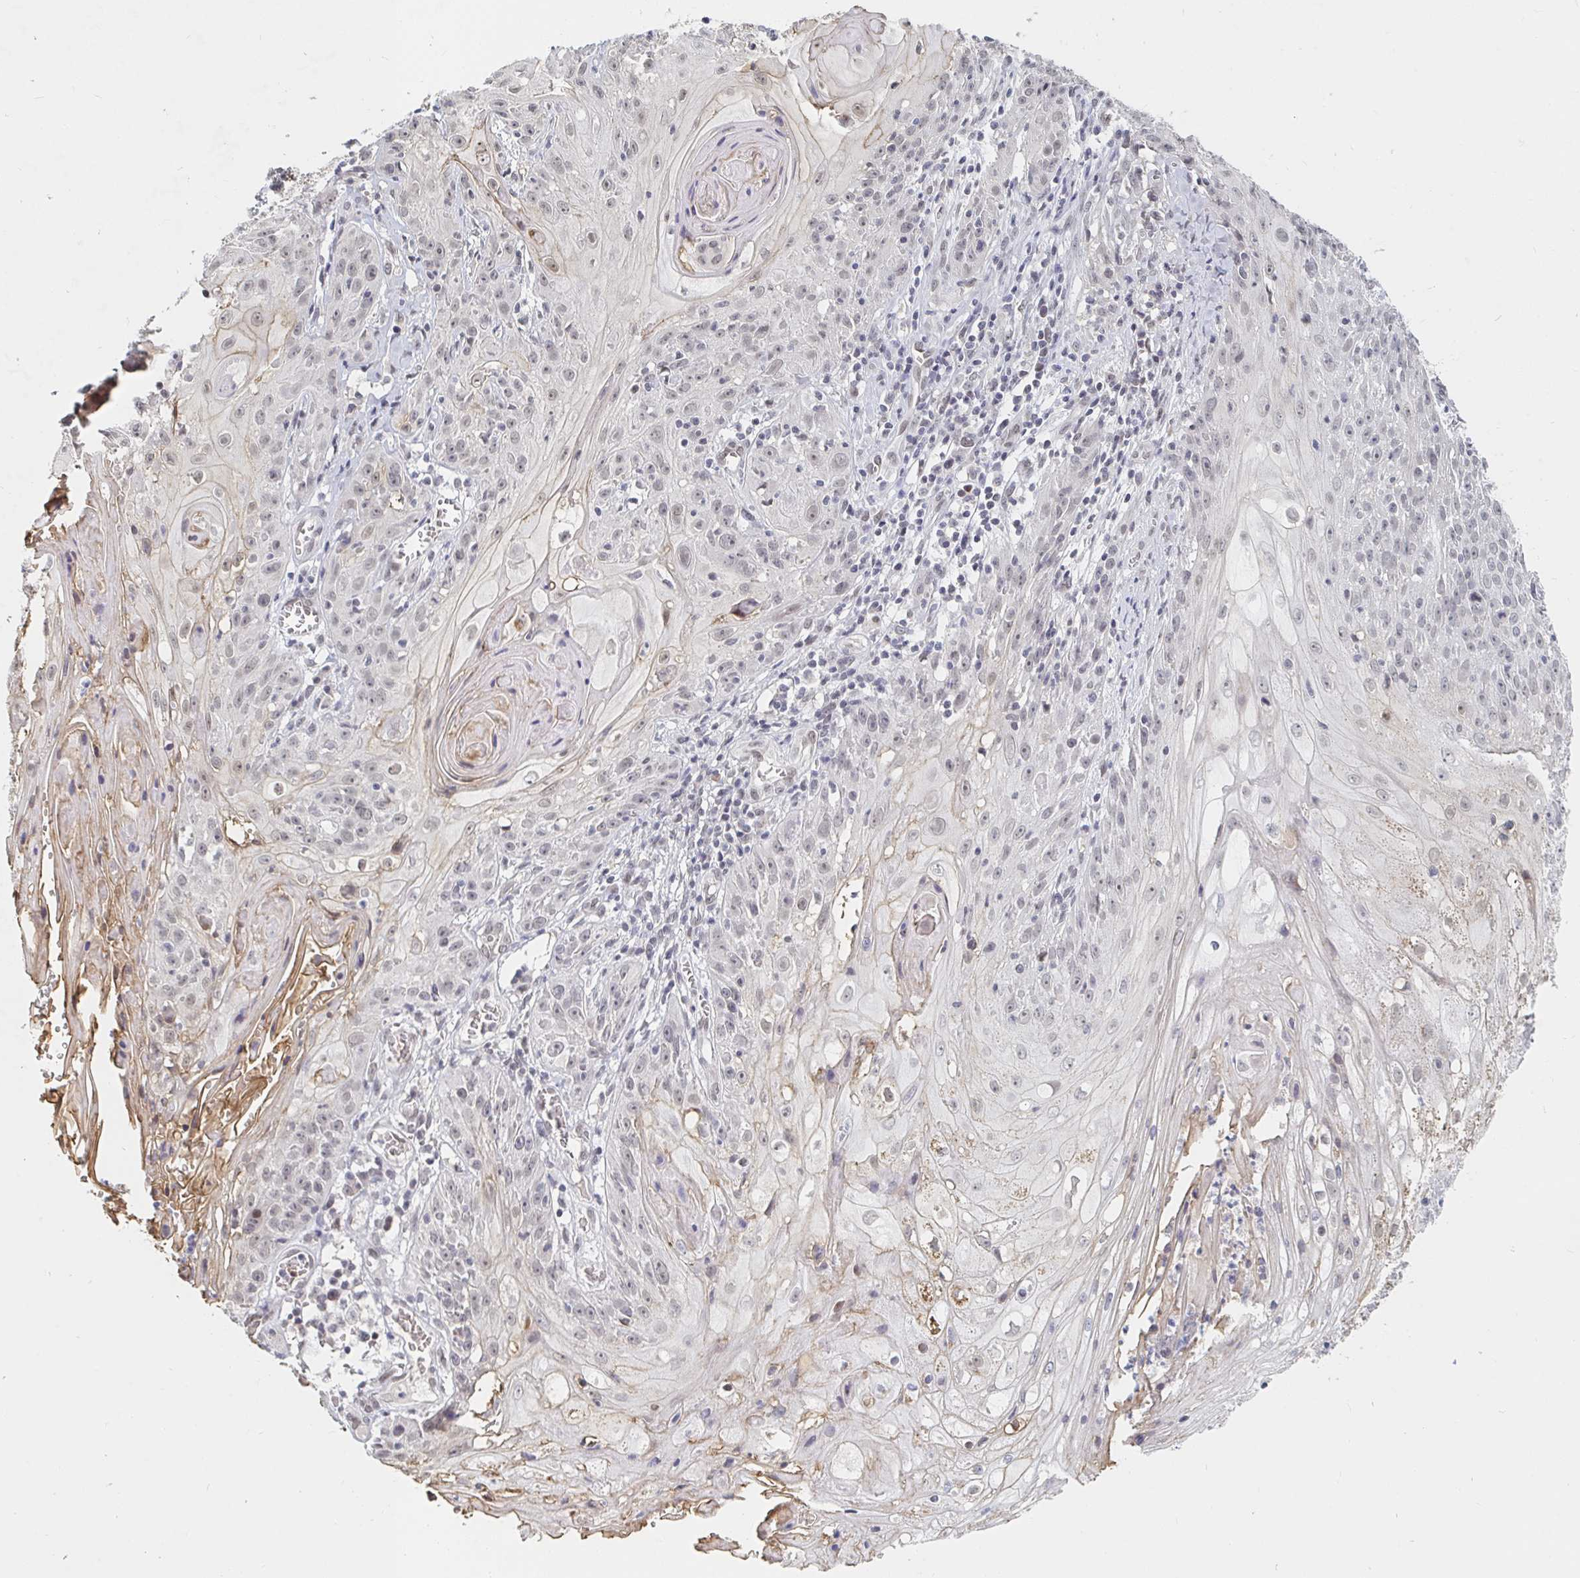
{"staining": {"intensity": "negative", "quantity": "none", "location": "none"}, "tissue": "skin cancer", "cell_type": "Tumor cells", "image_type": "cancer", "snomed": [{"axis": "morphology", "description": "Squamous cell carcinoma, NOS"}, {"axis": "topography", "description": "Skin"}, {"axis": "topography", "description": "Vulva"}], "caption": "High magnification brightfield microscopy of squamous cell carcinoma (skin) stained with DAB (3,3'-diaminobenzidine) (brown) and counterstained with hematoxylin (blue): tumor cells show no significant expression.", "gene": "CHD2", "patient": {"sex": "female", "age": 76}}